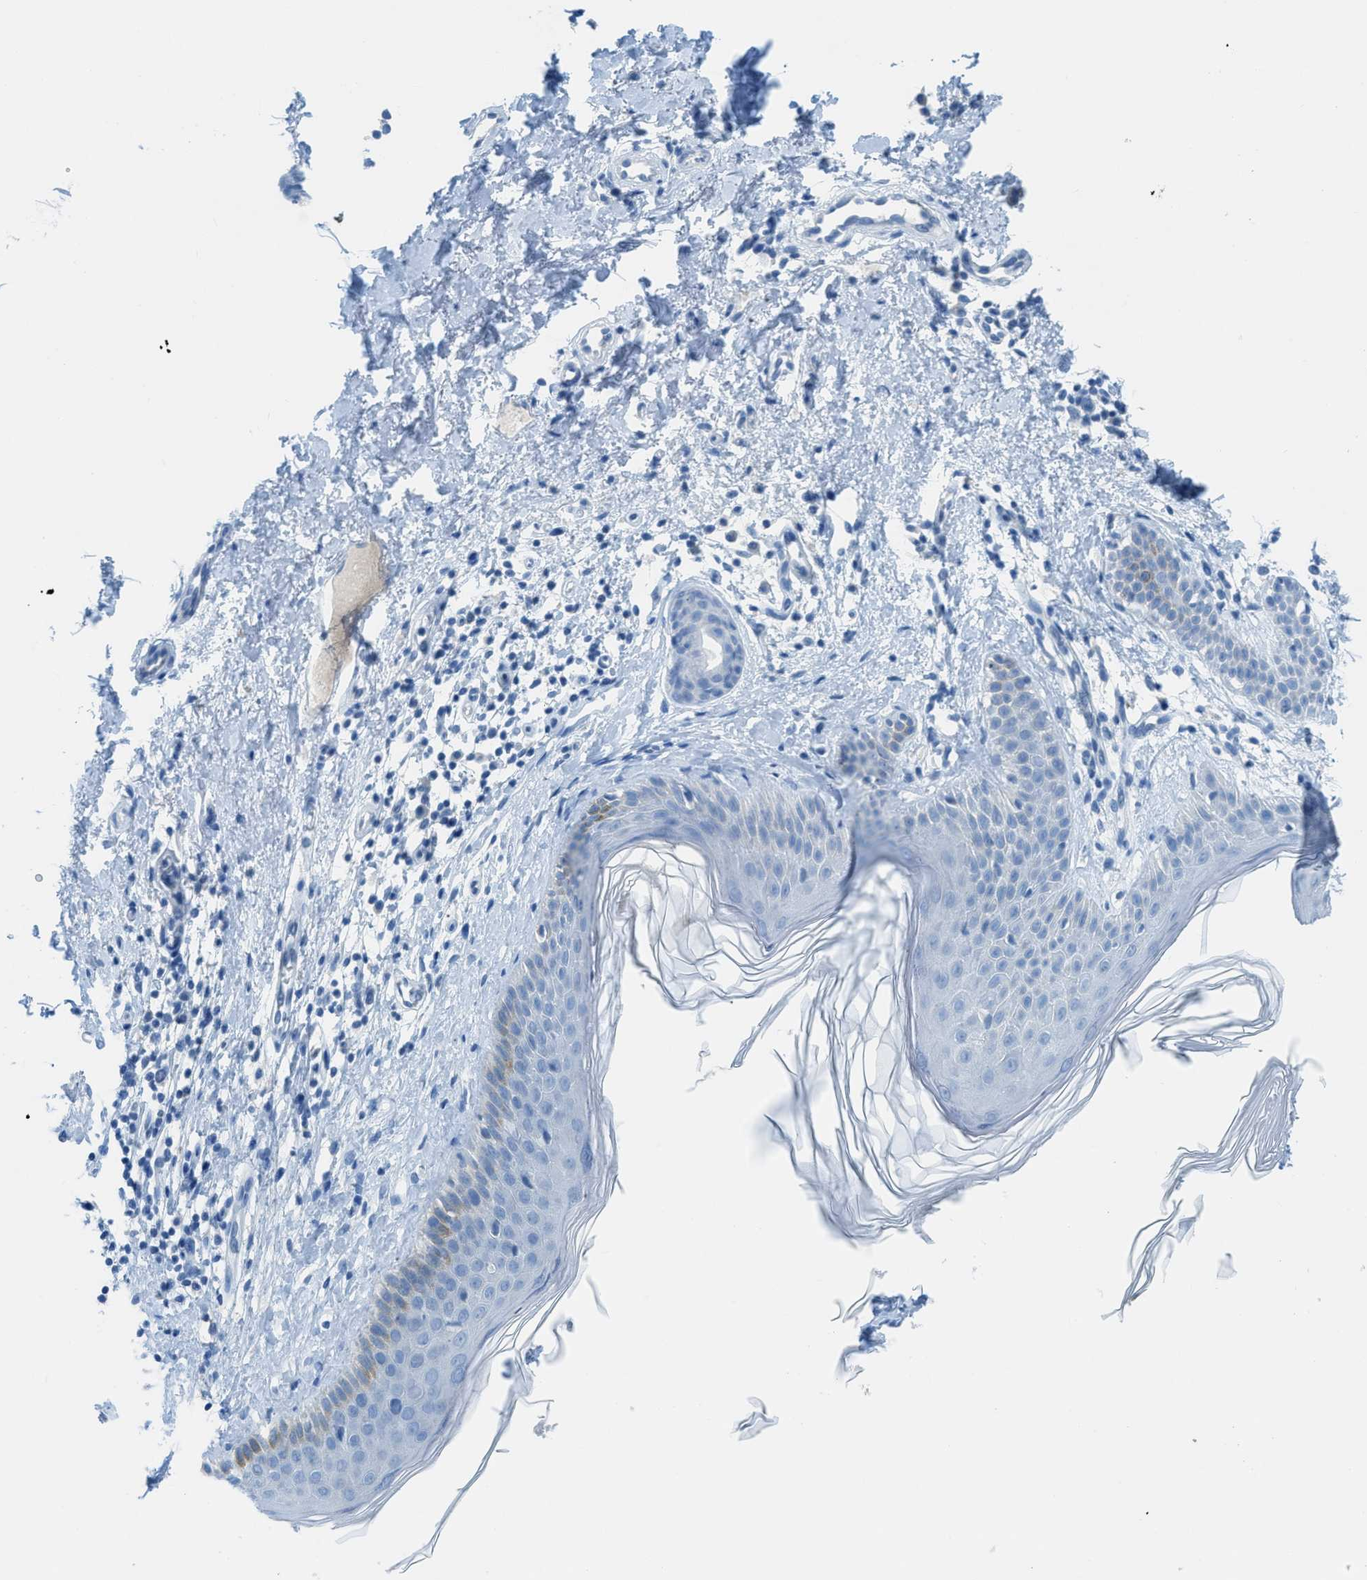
{"staining": {"intensity": "weak", "quantity": "<25%", "location": "cytoplasmic/membranous"}, "tissue": "skin cancer", "cell_type": "Tumor cells", "image_type": "cancer", "snomed": [{"axis": "morphology", "description": "Normal tissue, NOS"}, {"axis": "morphology", "description": "Basal cell carcinoma"}, {"axis": "topography", "description": "Skin"}], "caption": "This is an immunohistochemistry histopathology image of human skin cancer. There is no positivity in tumor cells.", "gene": "ACAN", "patient": {"sex": "male", "age": 71}}